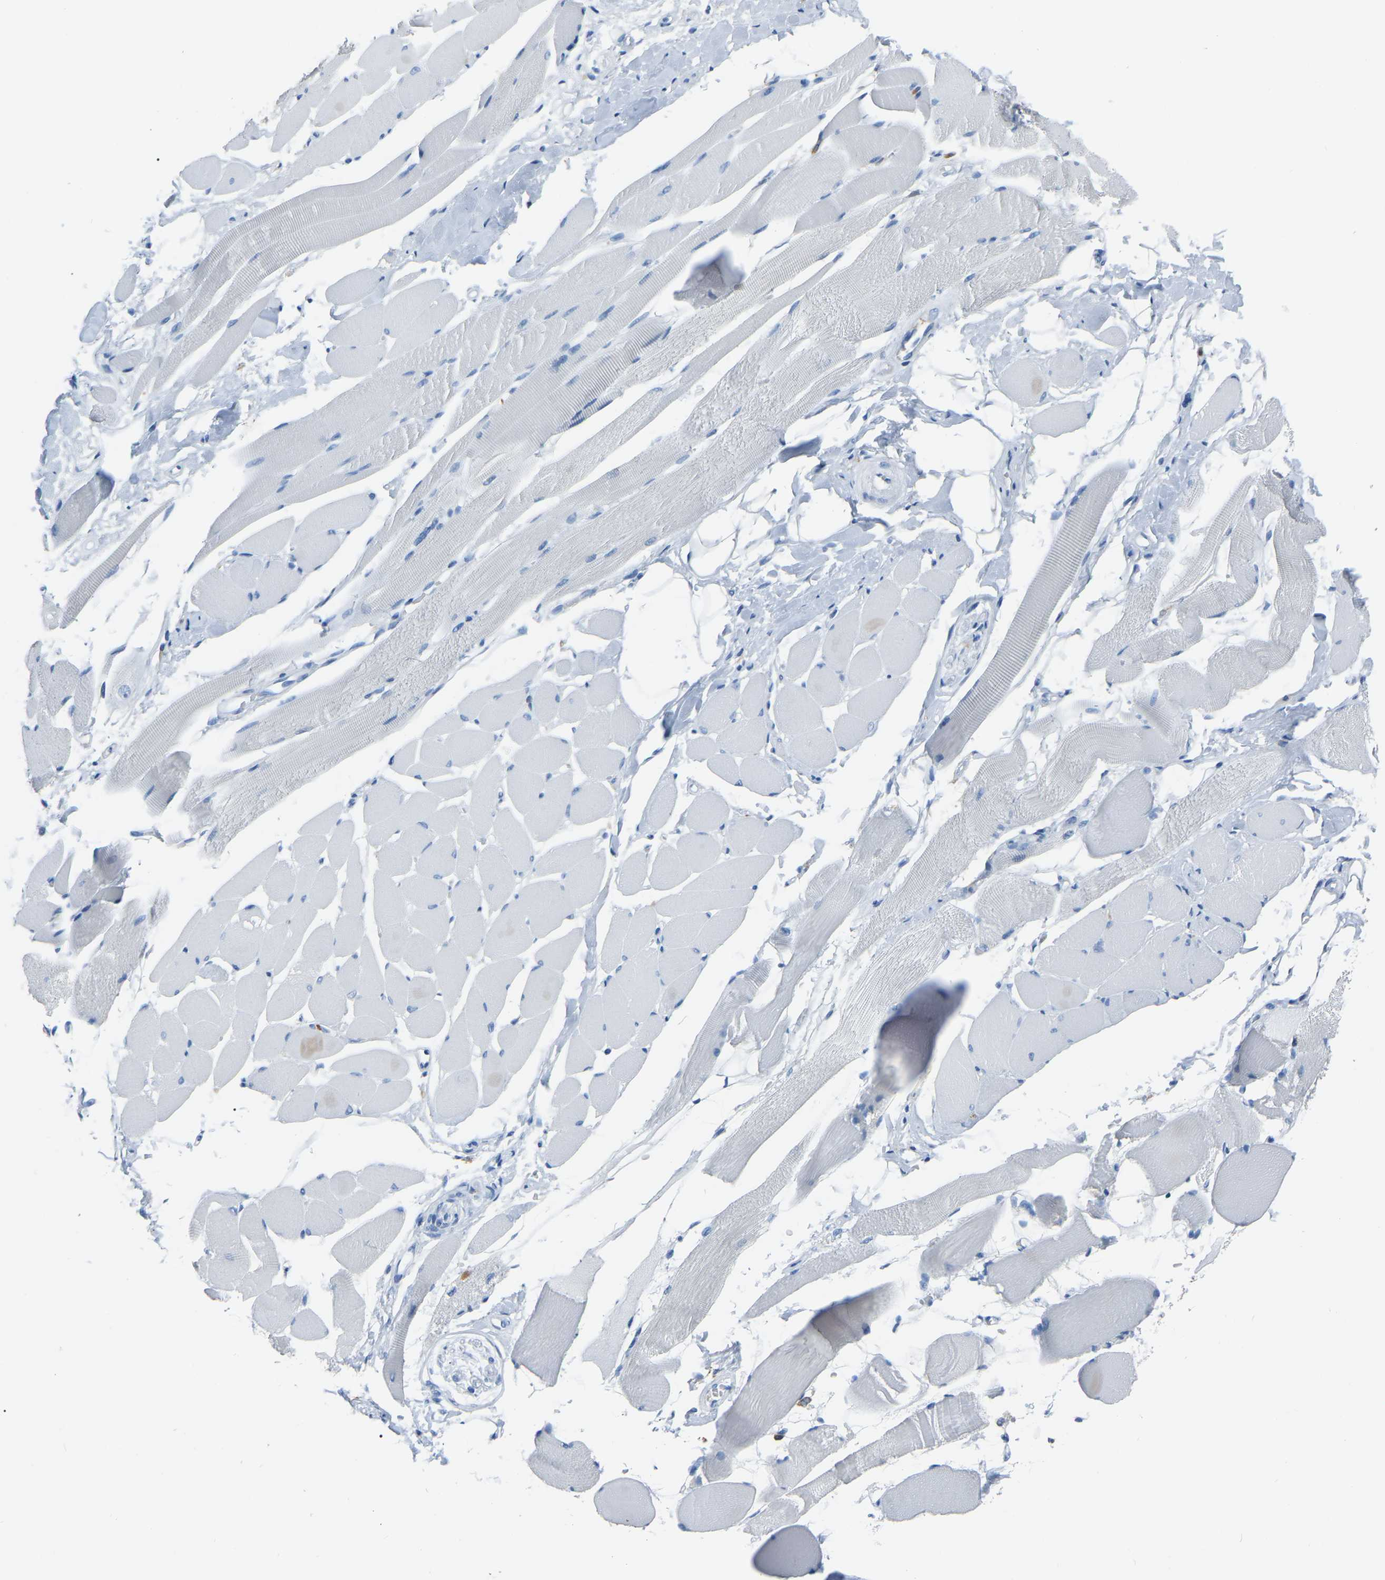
{"staining": {"intensity": "negative", "quantity": "none", "location": "none"}, "tissue": "skeletal muscle", "cell_type": "Myocytes", "image_type": "normal", "snomed": [{"axis": "morphology", "description": "Normal tissue, NOS"}, {"axis": "topography", "description": "Skeletal muscle"}, {"axis": "topography", "description": "Peripheral nerve tissue"}], "caption": "Micrograph shows no significant protein staining in myocytes of benign skeletal muscle.", "gene": "ARHGAP45", "patient": {"sex": "female", "age": 84}}